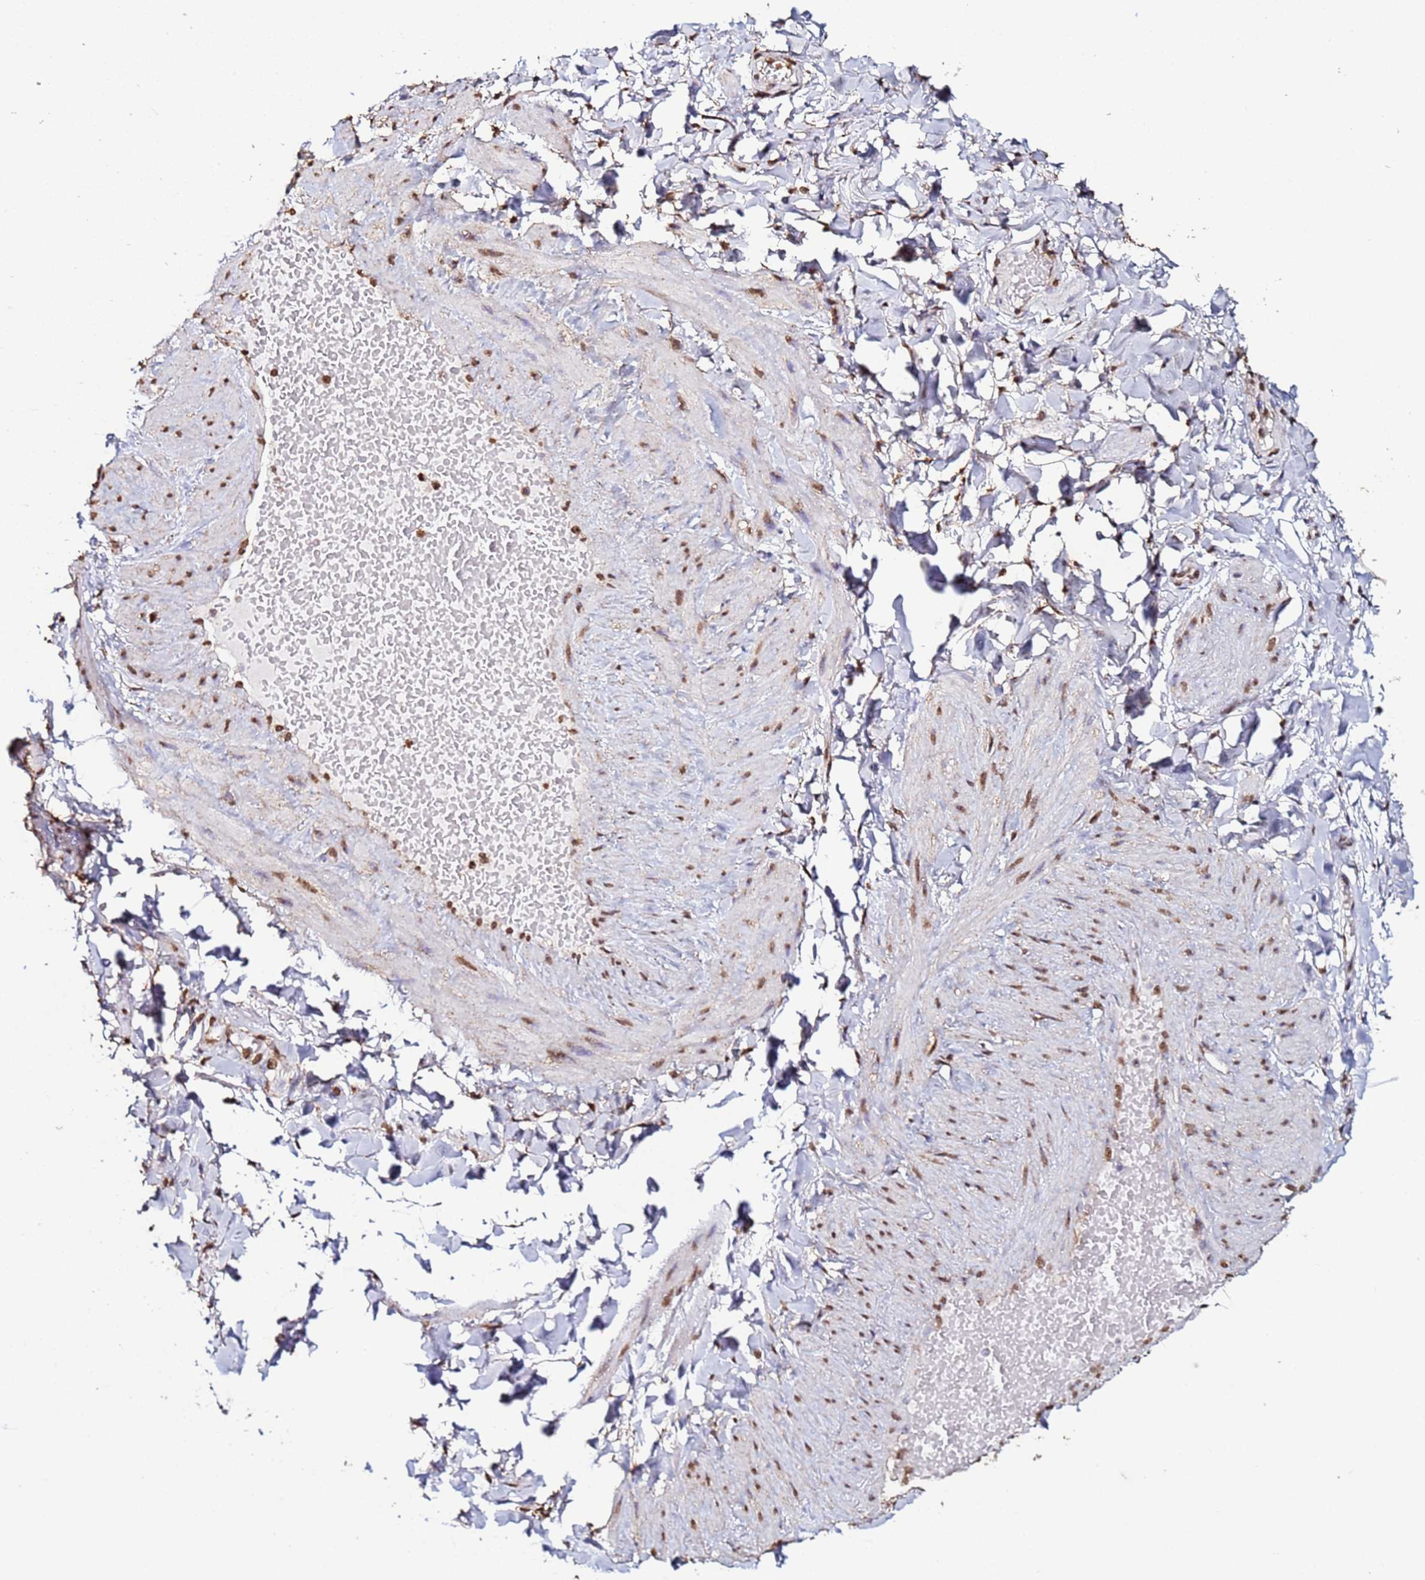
{"staining": {"intensity": "moderate", "quantity": "<25%", "location": "cytoplasmic/membranous,nuclear"}, "tissue": "adipose tissue", "cell_type": "Adipocytes", "image_type": "normal", "snomed": [{"axis": "morphology", "description": "Normal tissue, NOS"}, {"axis": "topography", "description": "Soft tissue"}, {"axis": "topography", "description": "Vascular tissue"}], "caption": "This photomicrograph reveals IHC staining of benign adipose tissue, with low moderate cytoplasmic/membranous,nuclear staining in approximately <25% of adipocytes.", "gene": "TRIP6", "patient": {"sex": "male", "age": 54}}